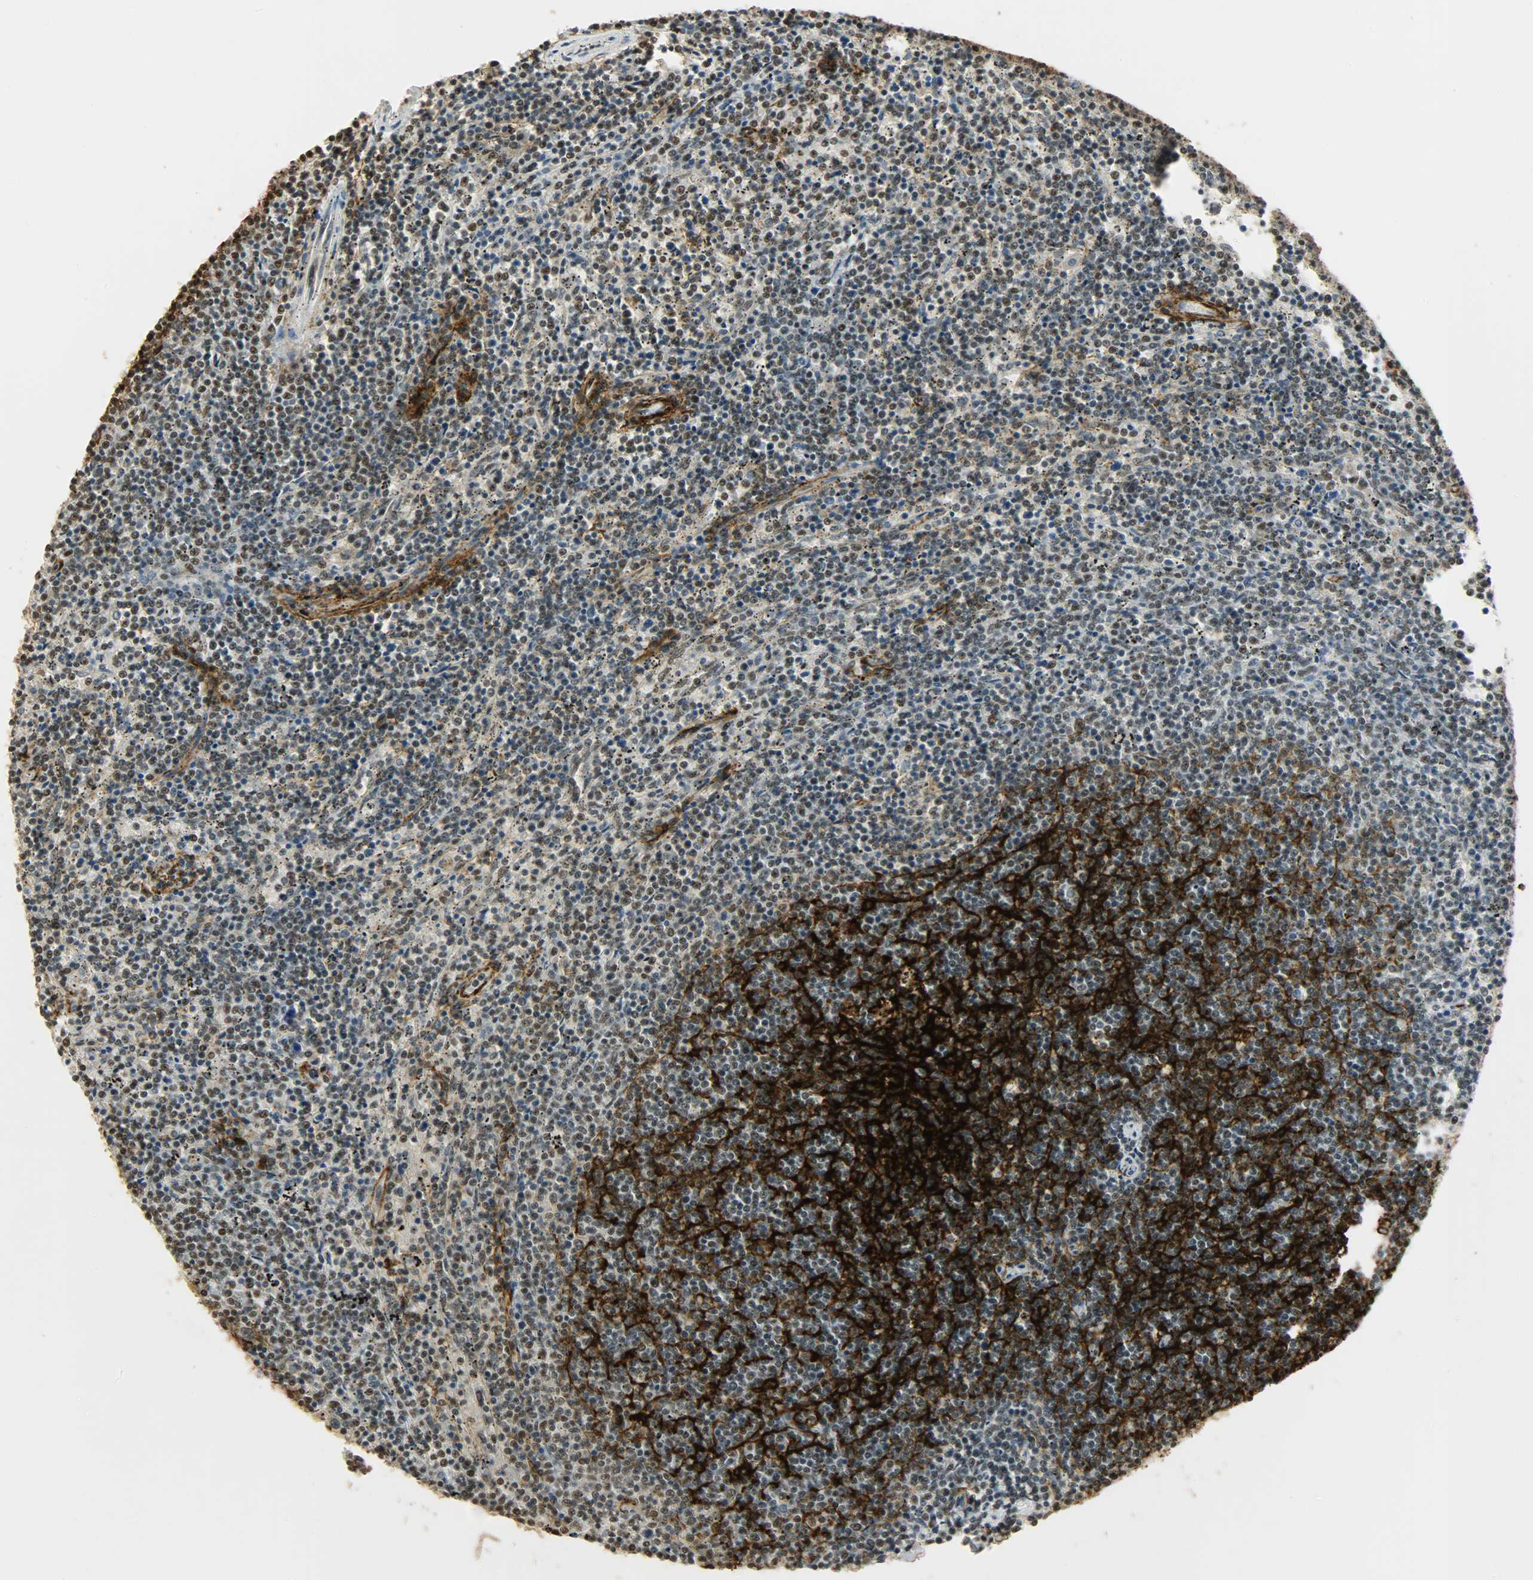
{"staining": {"intensity": "strong", "quantity": "25%-75%", "location": "cytoplasmic/membranous"}, "tissue": "lymphoma", "cell_type": "Tumor cells", "image_type": "cancer", "snomed": [{"axis": "morphology", "description": "Malignant lymphoma, non-Hodgkin's type, Low grade"}, {"axis": "topography", "description": "Spleen"}], "caption": "IHC staining of low-grade malignant lymphoma, non-Hodgkin's type, which displays high levels of strong cytoplasmic/membranous expression in about 25%-75% of tumor cells indicating strong cytoplasmic/membranous protein staining. The staining was performed using DAB (brown) for protein detection and nuclei were counterstained in hematoxylin (blue).", "gene": "NGFR", "patient": {"sex": "female", "age": 50}}